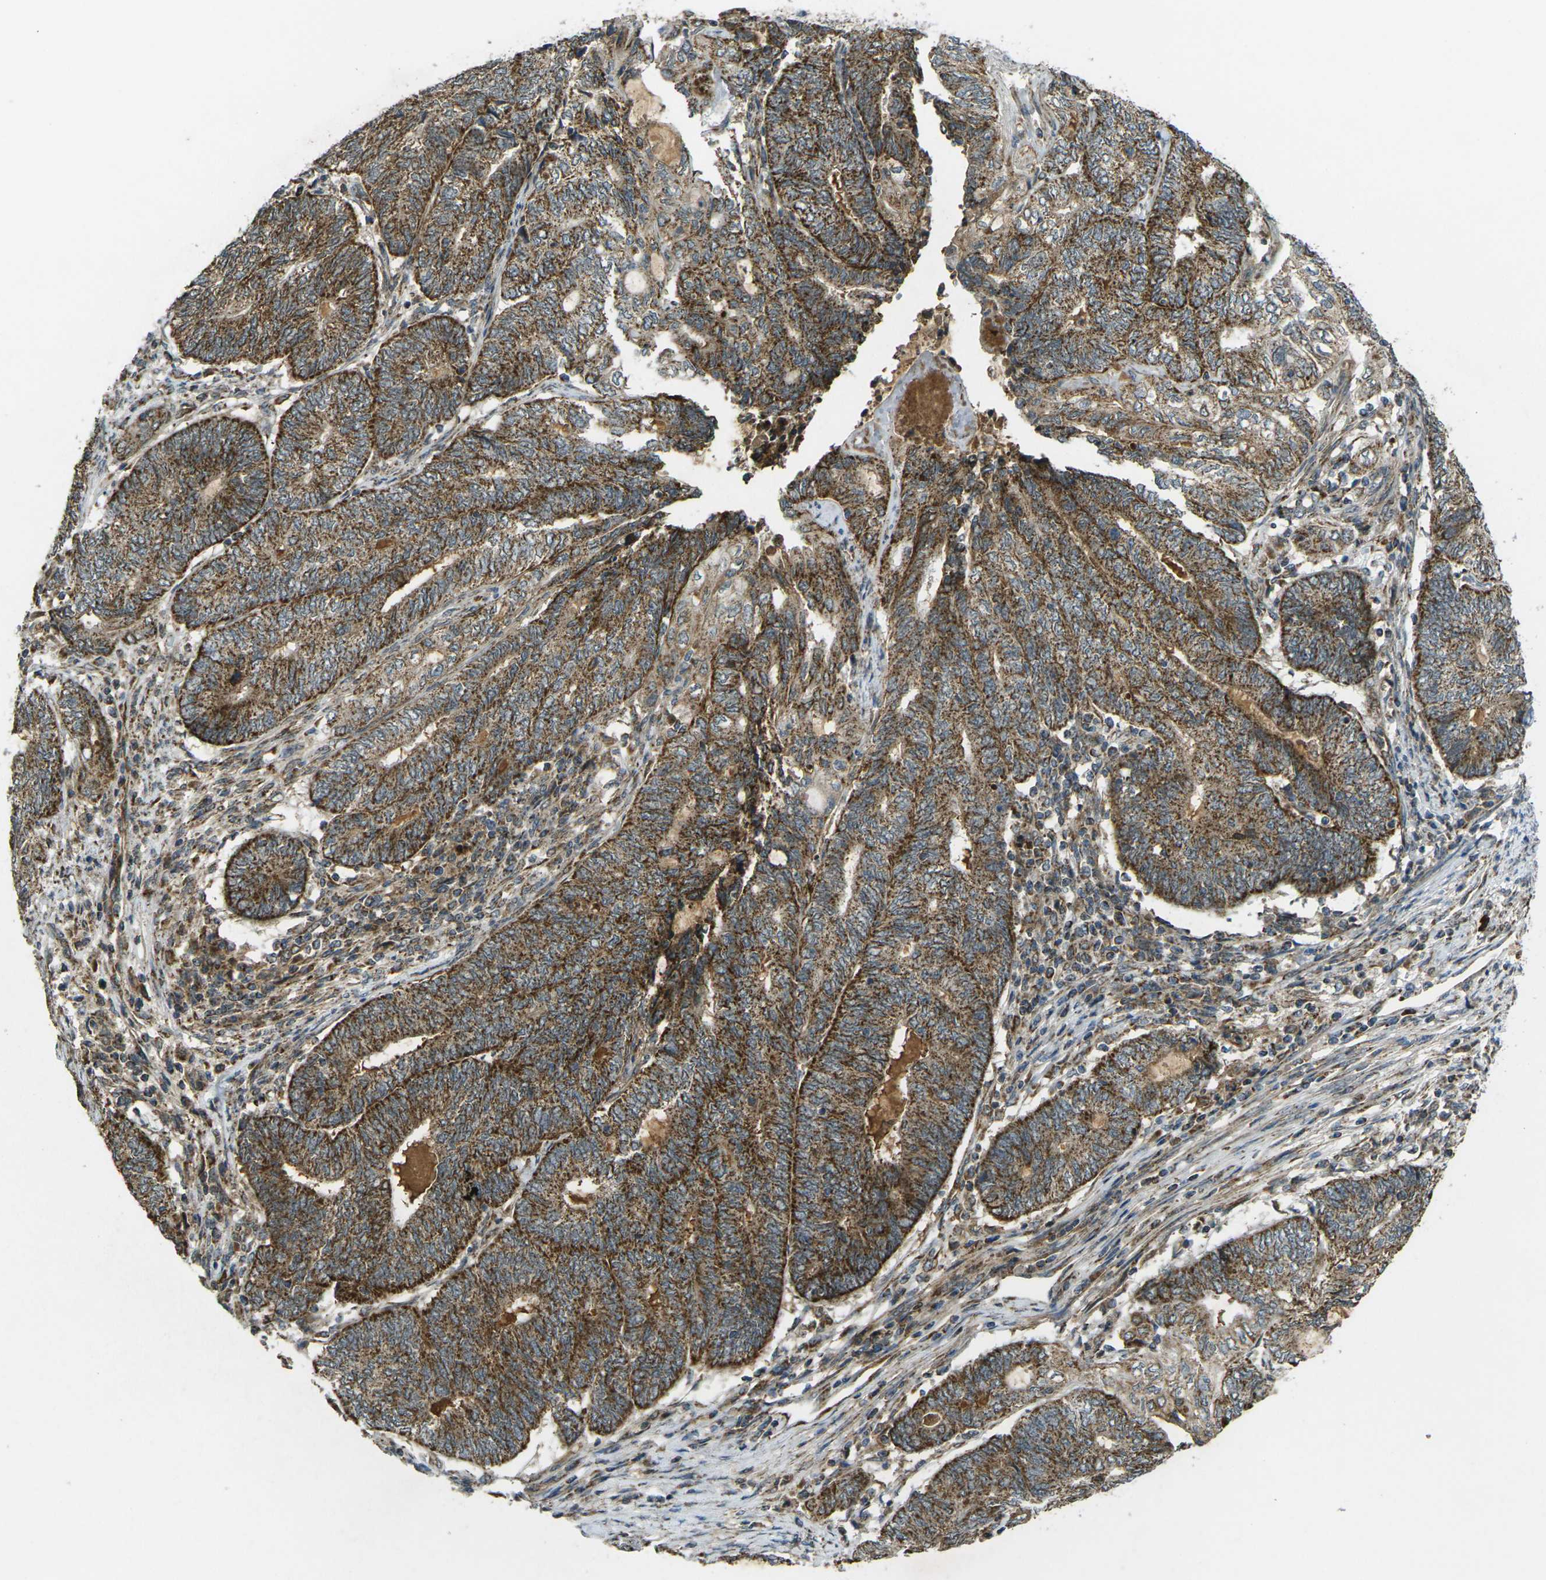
{"staining": {"intensity": "strong", "quantity": ">75%", "location": "cytoplasmic/membranous"}, "tissue": "endometrial cancer", "cell_type": "Tumor cells", "image_type": "cancer", "snomed": [{"axis": "morphology", "description": "Adenocarcinoma, NOS"}, {"axis": "topography", "description": "Uterus"}, {"axis": "topography", "description": "Endometrium"}], "caption": "Protein expression analysis of human endometrial adenocarcinoma reveals strong cytoplasmic/membranous positivity in about >75% of tumor cells.", "gene": "IGF1R", "patient": {"sex": "female", "age": 70}}